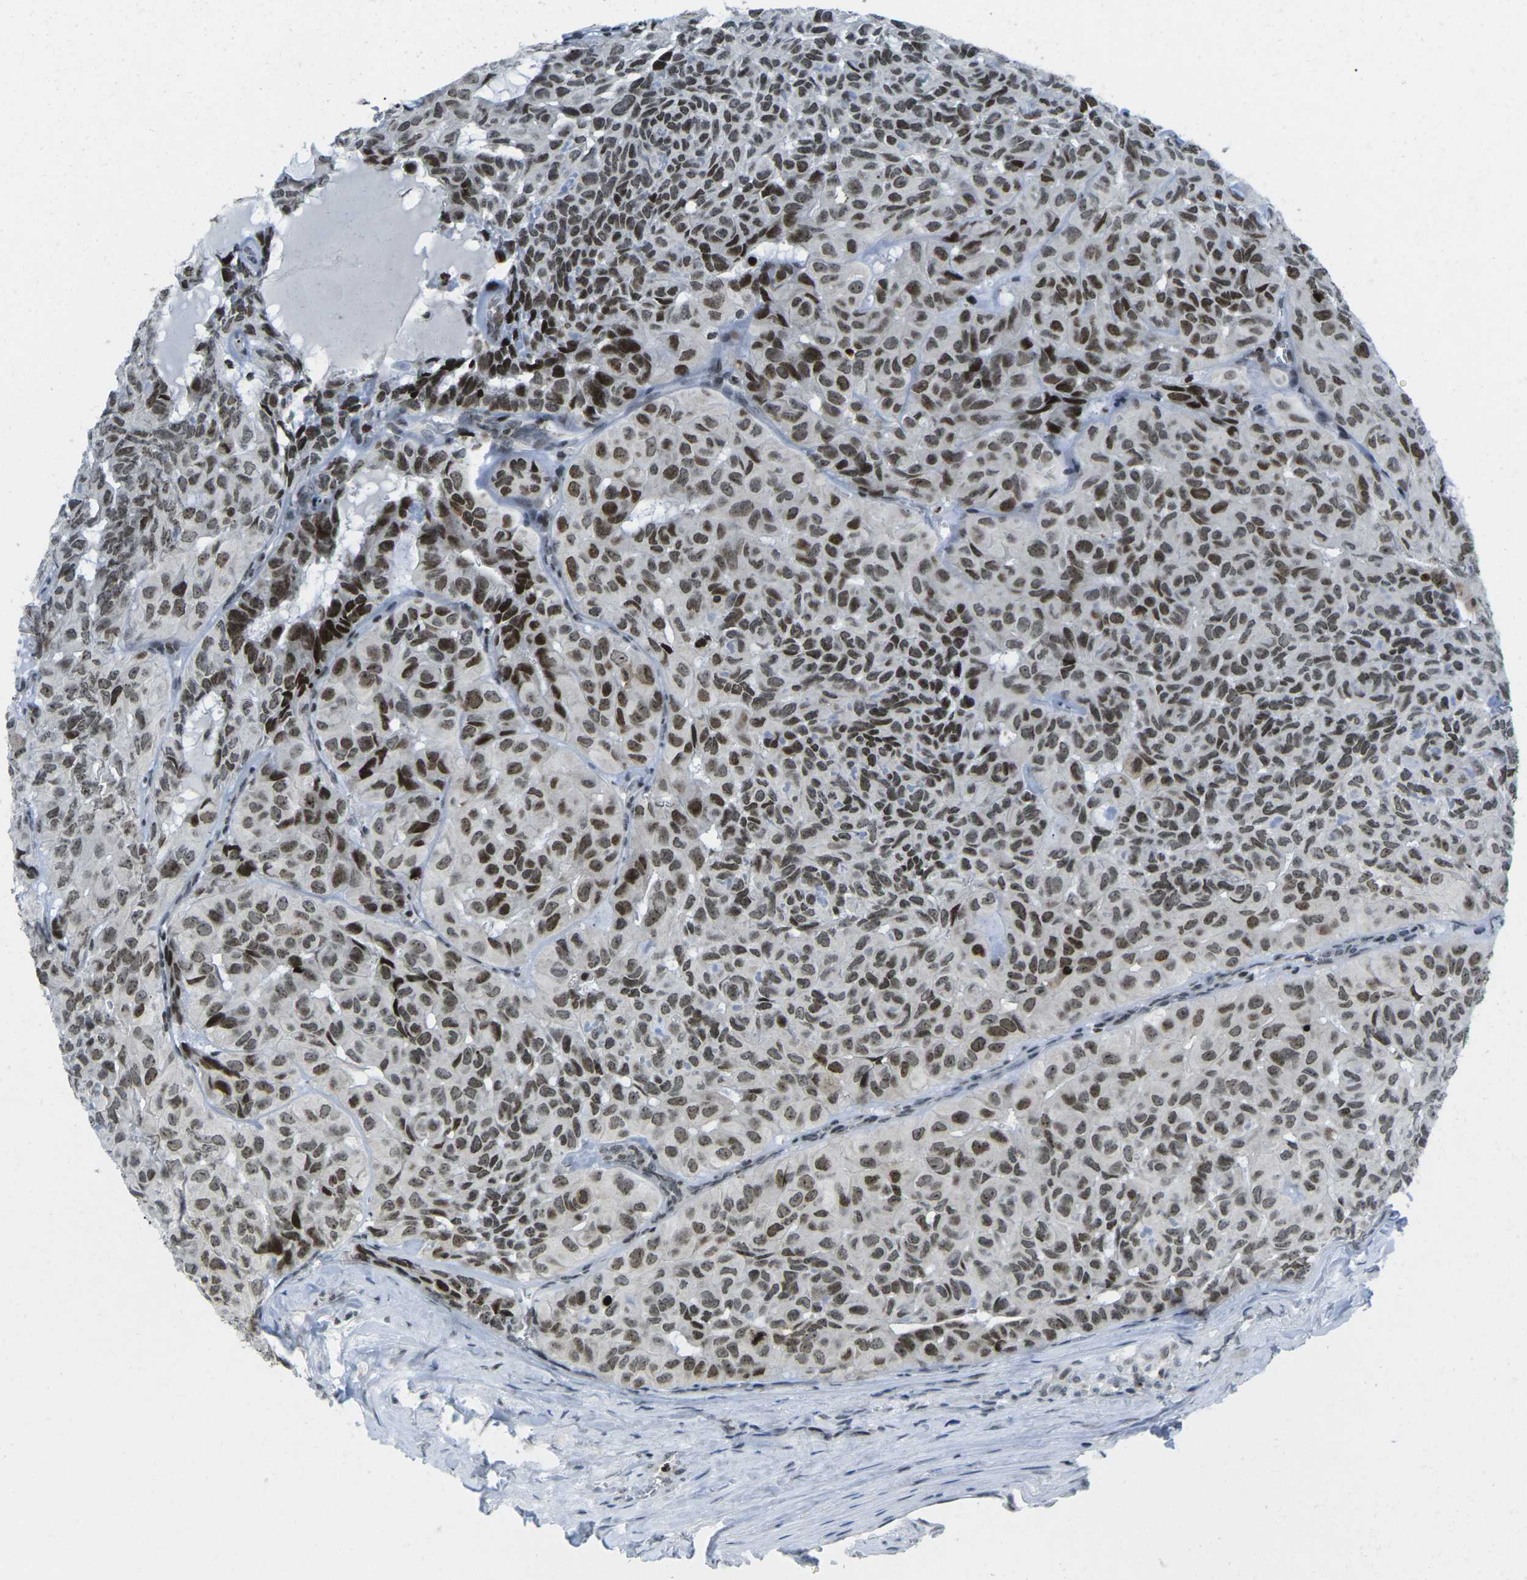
{"staining": {"intensity": "moderate", "quantity": ">75%", "location": "nuclear"}, "tissue": "head and neck cancer", "cell_type": "Tumor cells", "image_type": "cancer", "snomed": [{"axis": "morphology", "description": "Adenocarcinoma, NOS"}, {"axis": "topography", "description": "Salivary gland, NOS"}, {"axis": "topography", "description": "Head-Neck"}], "caption": "Head and neck cancer (adenocarcinoma) stained for a protein shows moderate nuclear positivity in tumor cells.", "gene": "EME1", "patient": {"sex": "female", "age": 76}}